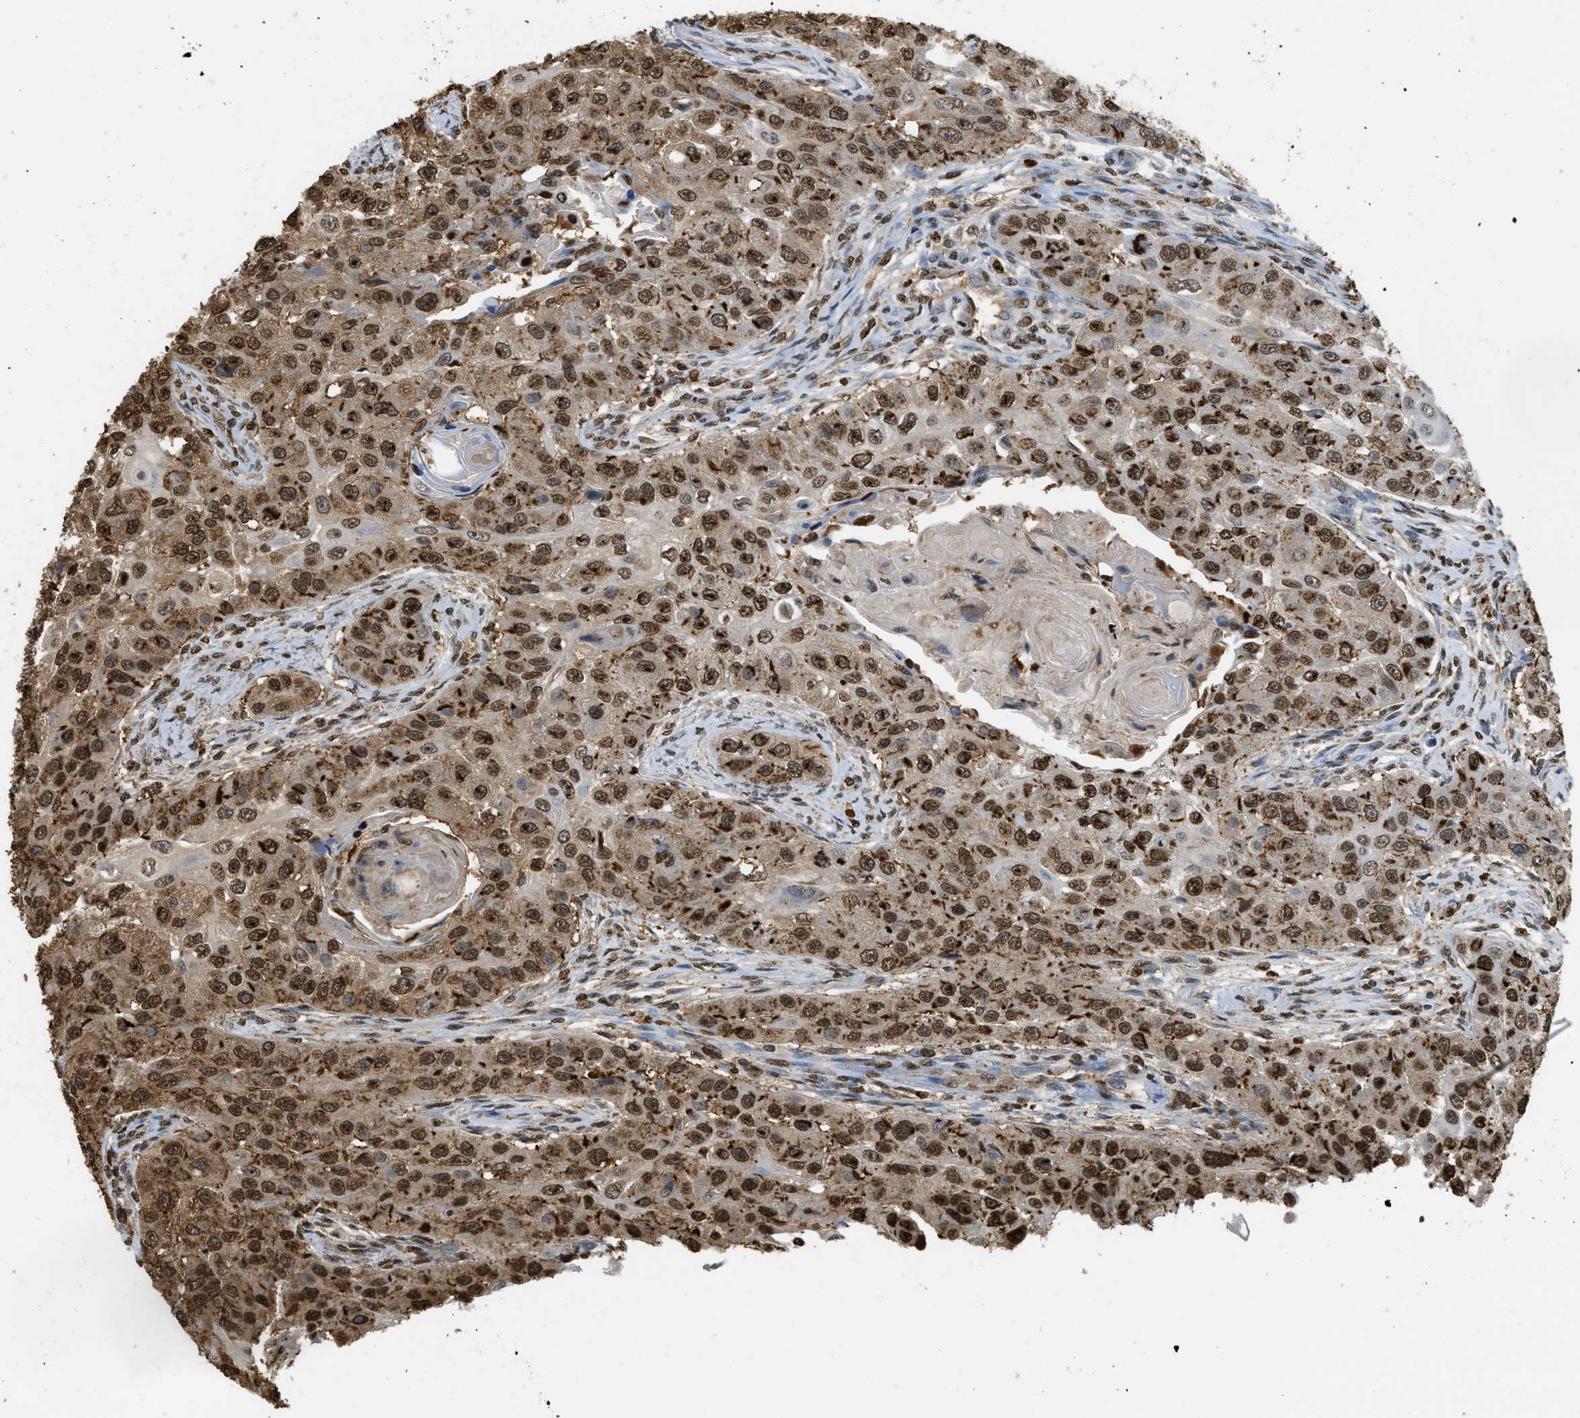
{"staining": {"intensity": "strong", "quantity": ">75%", "location": "cytoplasmic/membranous,nuclear"}, "tissue": "head and neck cancer", "cell_type": "Tumor cells", "image_type": "cancer", "snomed": [{"axis": "morphology", "description": "Normal tissue, NOS"}, {"axis": "morphology", "description": "Squamous cell carcinoma, NOS"}, {"axis": "topography", "description": "Skeletal muscle"}, {"axis": "topography", "description": "Head-Neck"}], "caption": "A histopathology image showing strong cytoplasmic/membranous and nuclear staining in about >75% of tumor cells in head and neck cancer (squamous cell carcinoma), as visualized by brown immunohistochemical staining.", "gene": "NR5A2", "patient": {"sex": "male", "age": 51}}